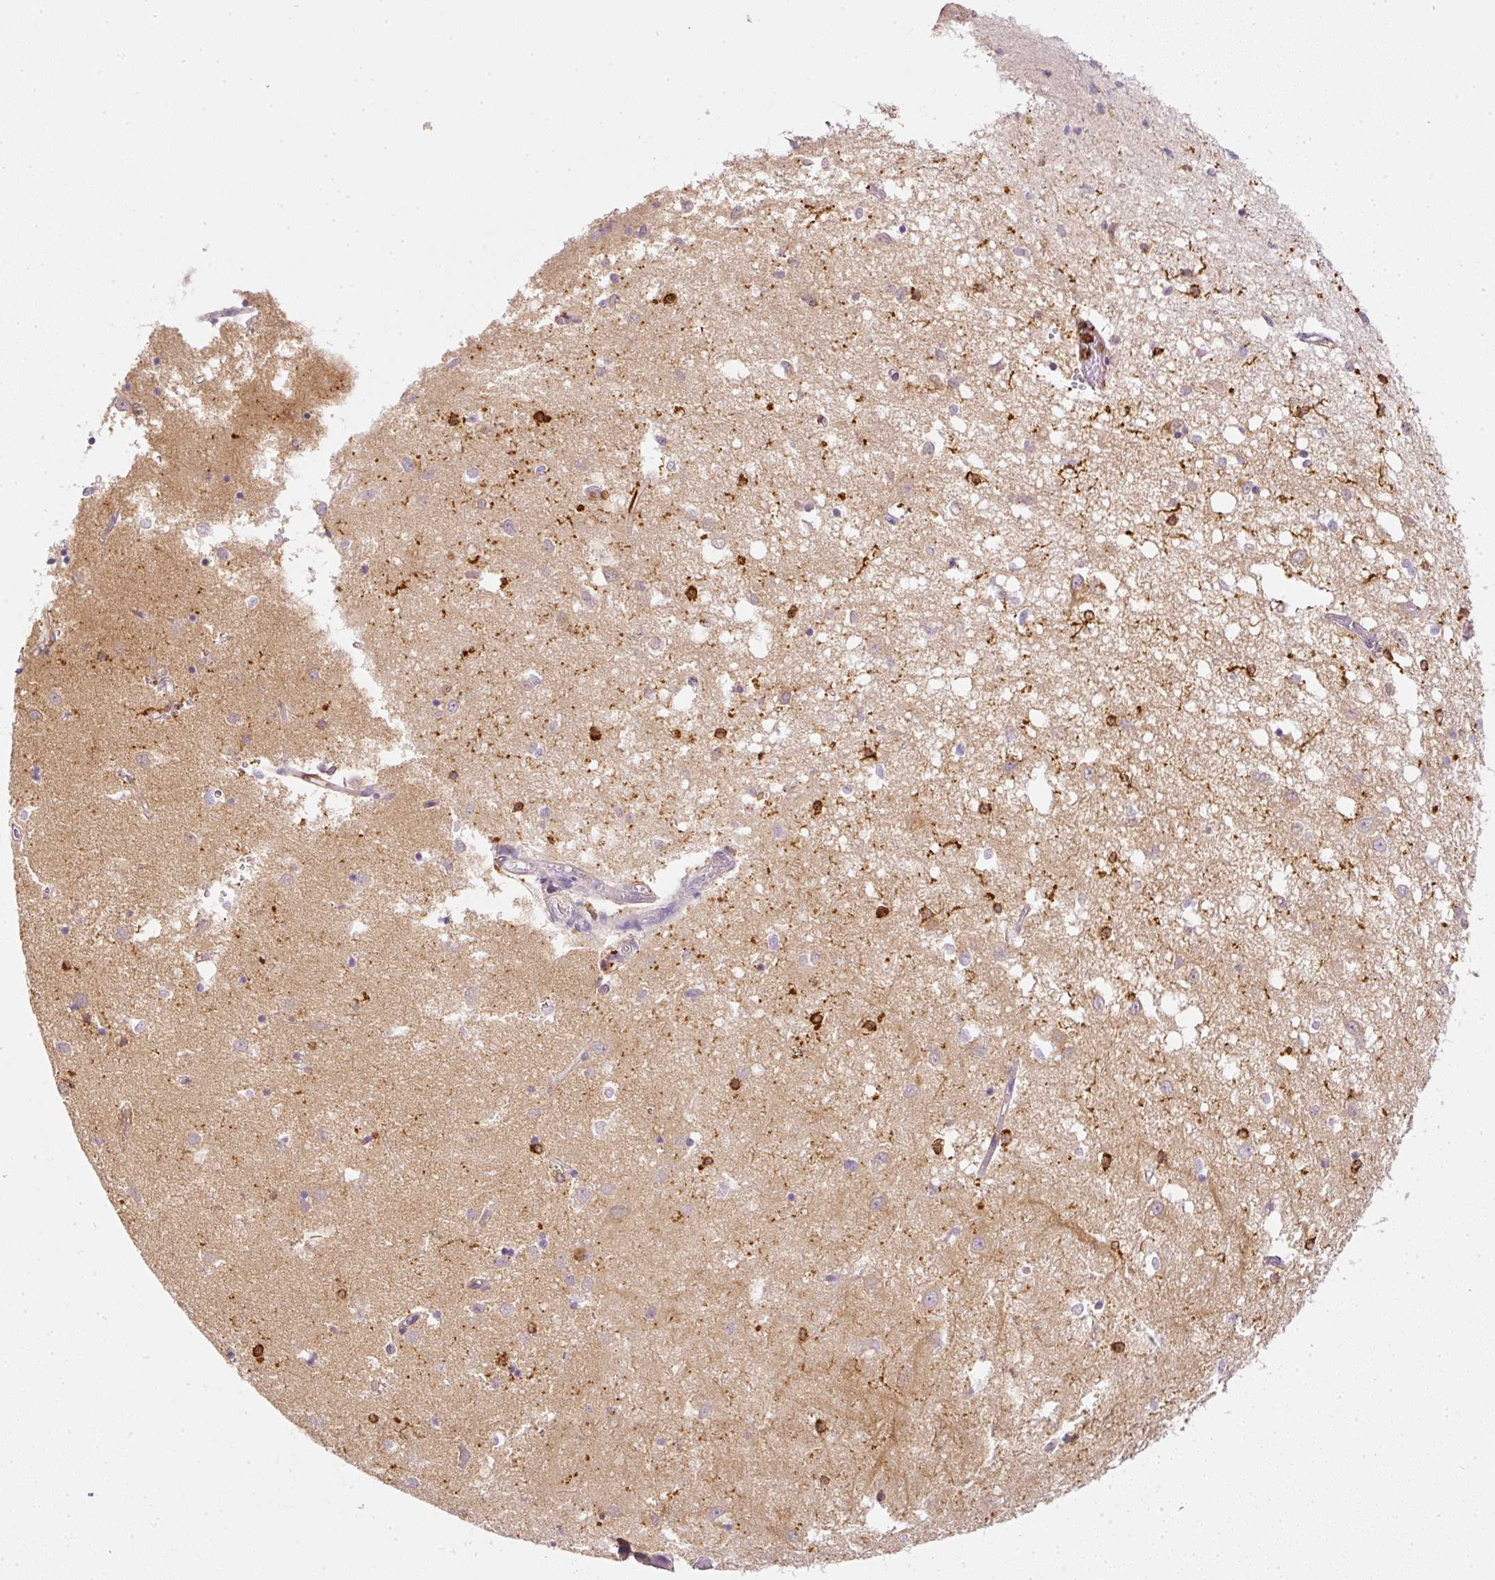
{"staining": {"intensity": "strong", "quantity": "<25%", "location": "cytoplasmic/membranous"}, "tissue": "caudate", "cell_type": "Glial cells", "image_type": "normal", "snomed": [{"axis": "morphology", "description": "Normal tissue, NOS"}, {"axis": "topography", "description": "Lateral ventricle wall"}], "caption": "This image exhibits unremarkable caudate stained with immunohistochemistry to label a protein in brown. The cytoplasmic/membranous of glial cells show strong positivity for the protein. Nuclei are counter-stained blue.", "gene": "EVL", "patient": {"sex": "male", "age": 70}}